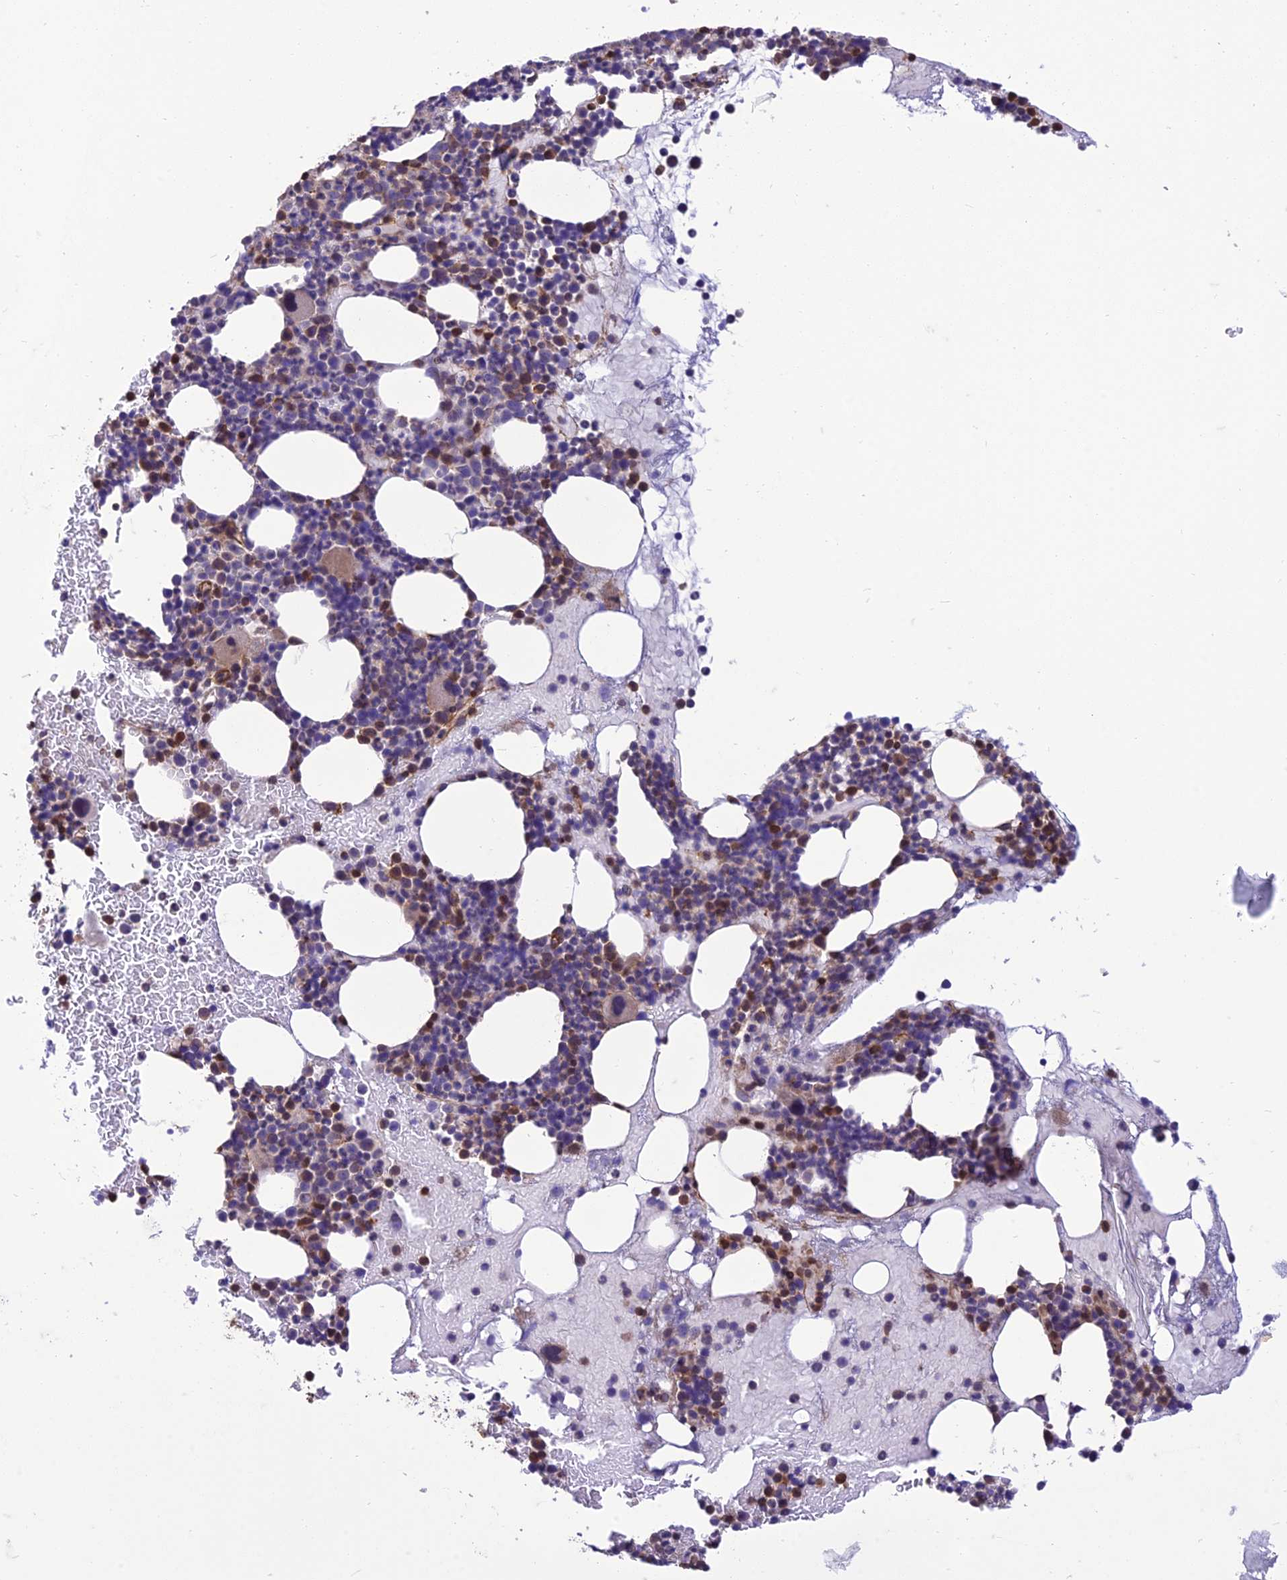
{"staining": {"intensity": "moderate", "quantity": "<25%", "location": "cytoplasmic/membranous"}, "tissue": "bone marrow", "cell_type": "Hematopoietic cells", "image_type": "normal", "snomed": [{"axis": "morphology", "description": "Normal tissue, NOS"}, {"axis": "topography", "description": "Bone marrow"}], "caption": "Immunohistochemical staining of benign bone marrow demonstrates <25% levels of moderate cytoplasmic/membranous protein expression in approximately <25% of hematopoietic cells. The staining was performed using DAB (3,3'-diaminobenzidine) to visualize the protein expression in brown, while the nuclei were stained in blue with hematoxylin (Magnification: 20x).", "gene": "HPSE2", "patient": {"sex": "female", "age": 83}}